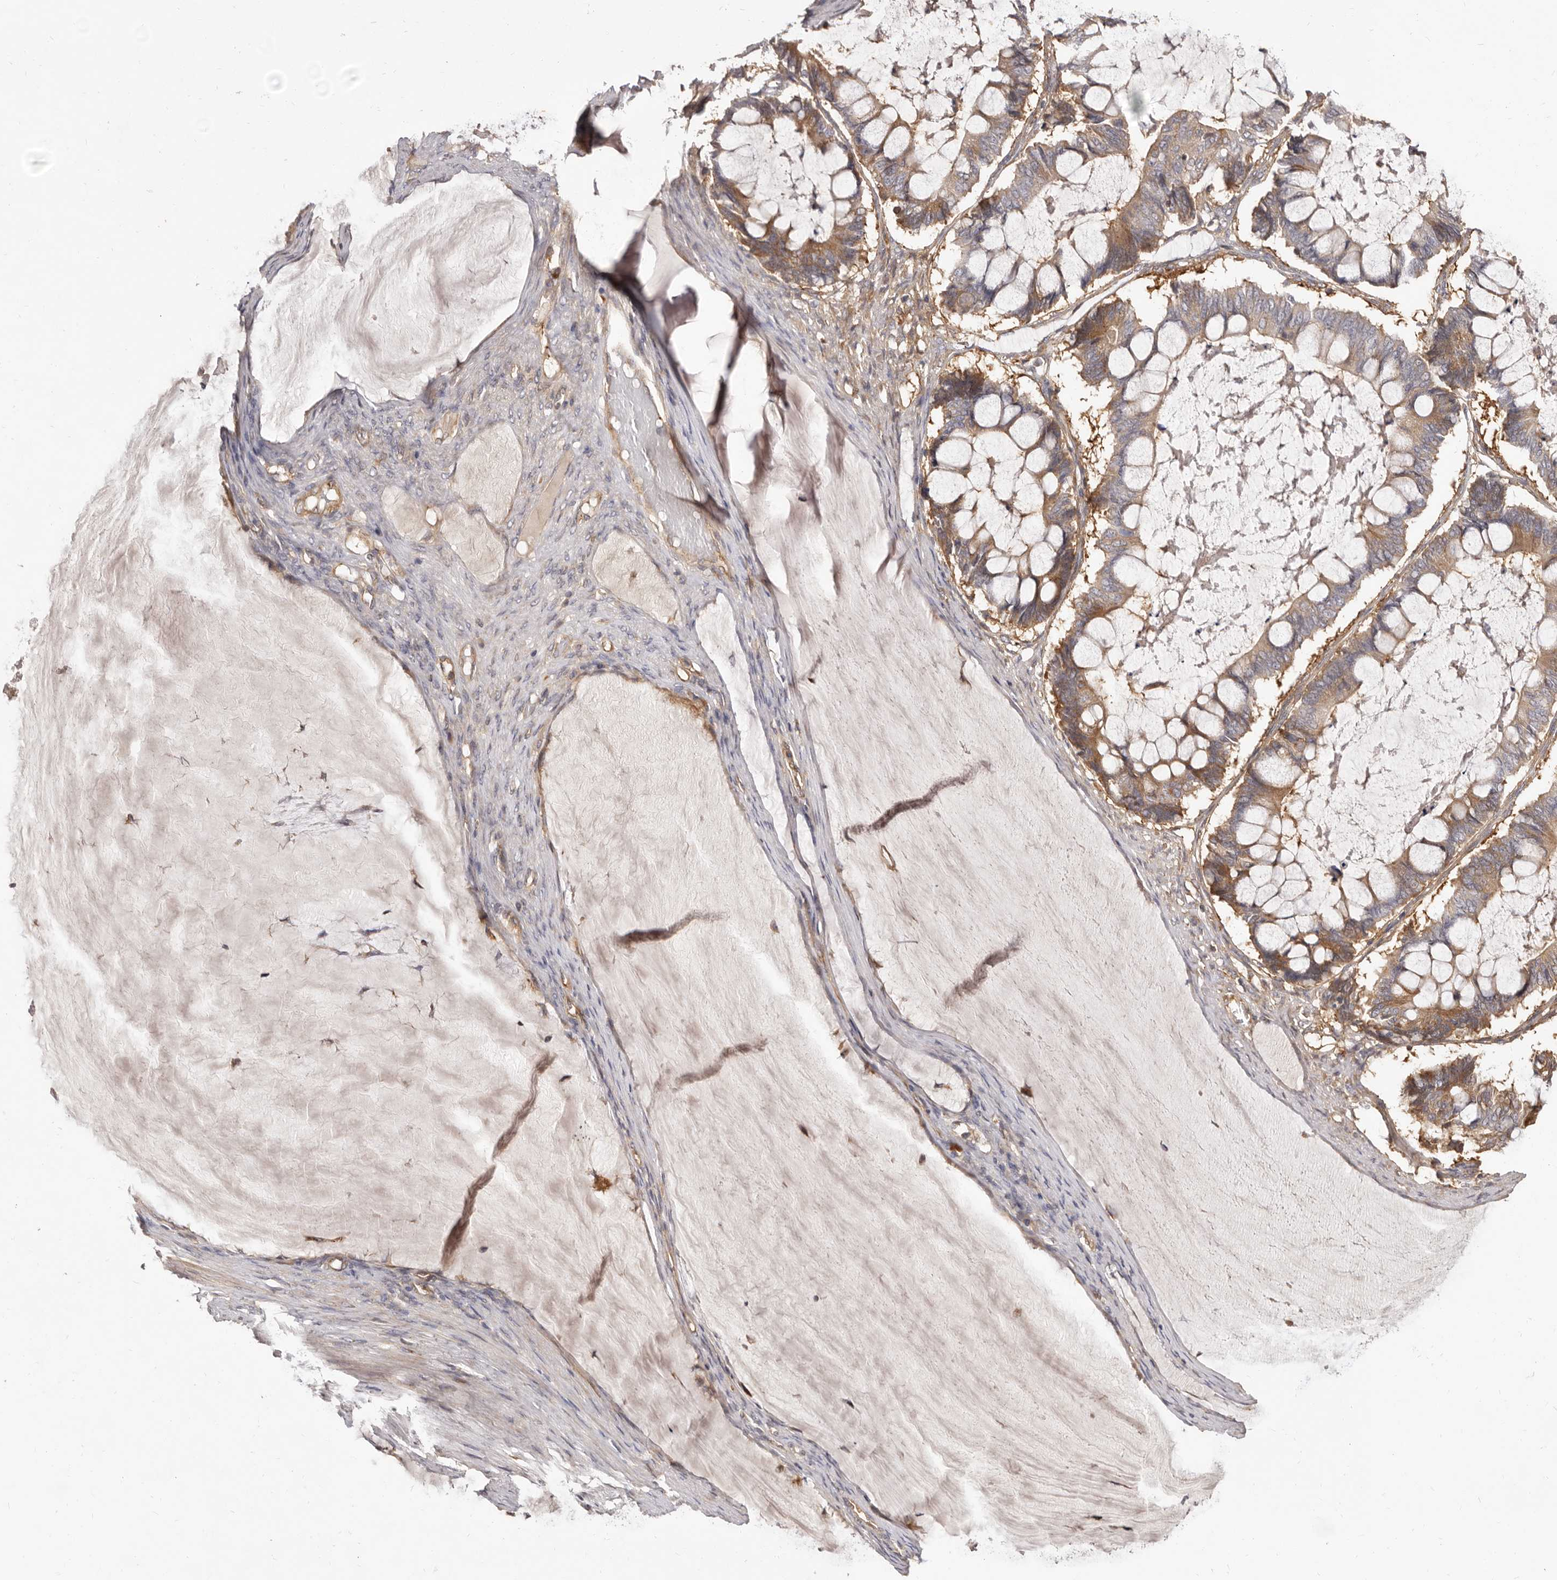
{"staining": {"intensity": "weak", "quantity": ">75%", "location": "cytoplasmic/membranous"}, "tissue": "ovarian cancer", "cell_type": "Tumor cells", "image_type": "cancer", "snomed": [{"axis": "morphology", "description": "Cystadenocarcinoma, mucinous, NOS"}, {"axis": "topography", "description": "Ovary"}], "caption": "IHC of human ovarian cancer (mucinous cystadenocarcinoma) exhibits low levels of weak cytoplasmic/membranous expression in approximately >75% of tumor cells.", "gene": "ADAMTS20", "patient": {"sex": "female", "age": 61}}